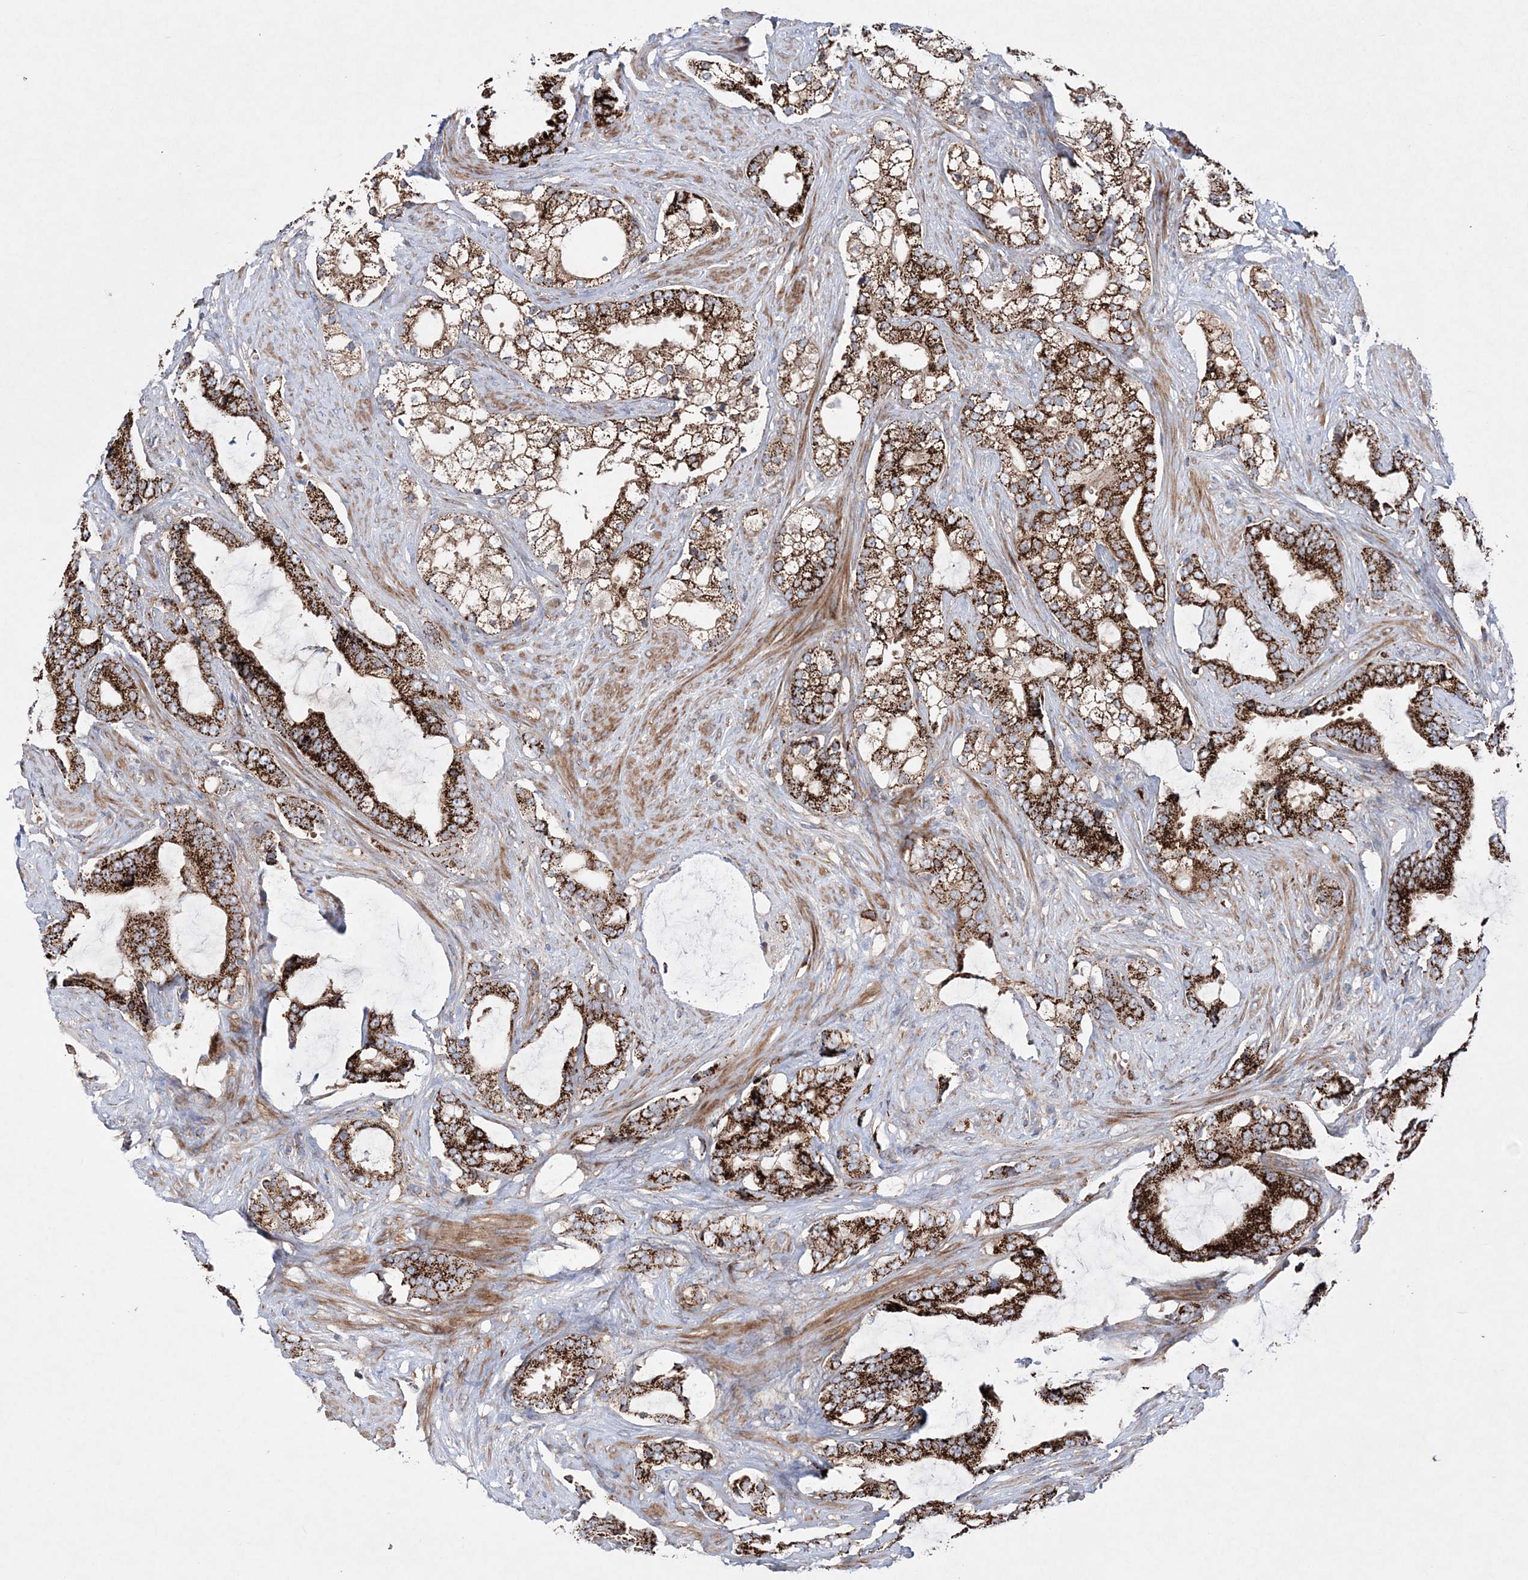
{"staining": {"intensity": "strong", "quantity": ">75%", "location": "cytoplasmic/membranous"}, "tissue": "prostate cancer", "cell_type": "Tumor cells", "image_type": "cancer", "snomed": [{"axis": "morphology", "description": "Adenocarcinoma, Low grade"}, {"axis": "topography", "description": "Prostate"}], "caption": "Immunohistochemical staining of human prostate cancer (low-grade adenocarcinoma) displays strong cytoplasmic/membranous protein expression in approximately >75% of tumor cells. (DAB (3,3'-diaminobenzidine) IHC, brown staining for protein, blue staining for nuclei).", "gene": "NGLY1", "patient": {"sex": "male", "age": 58}}